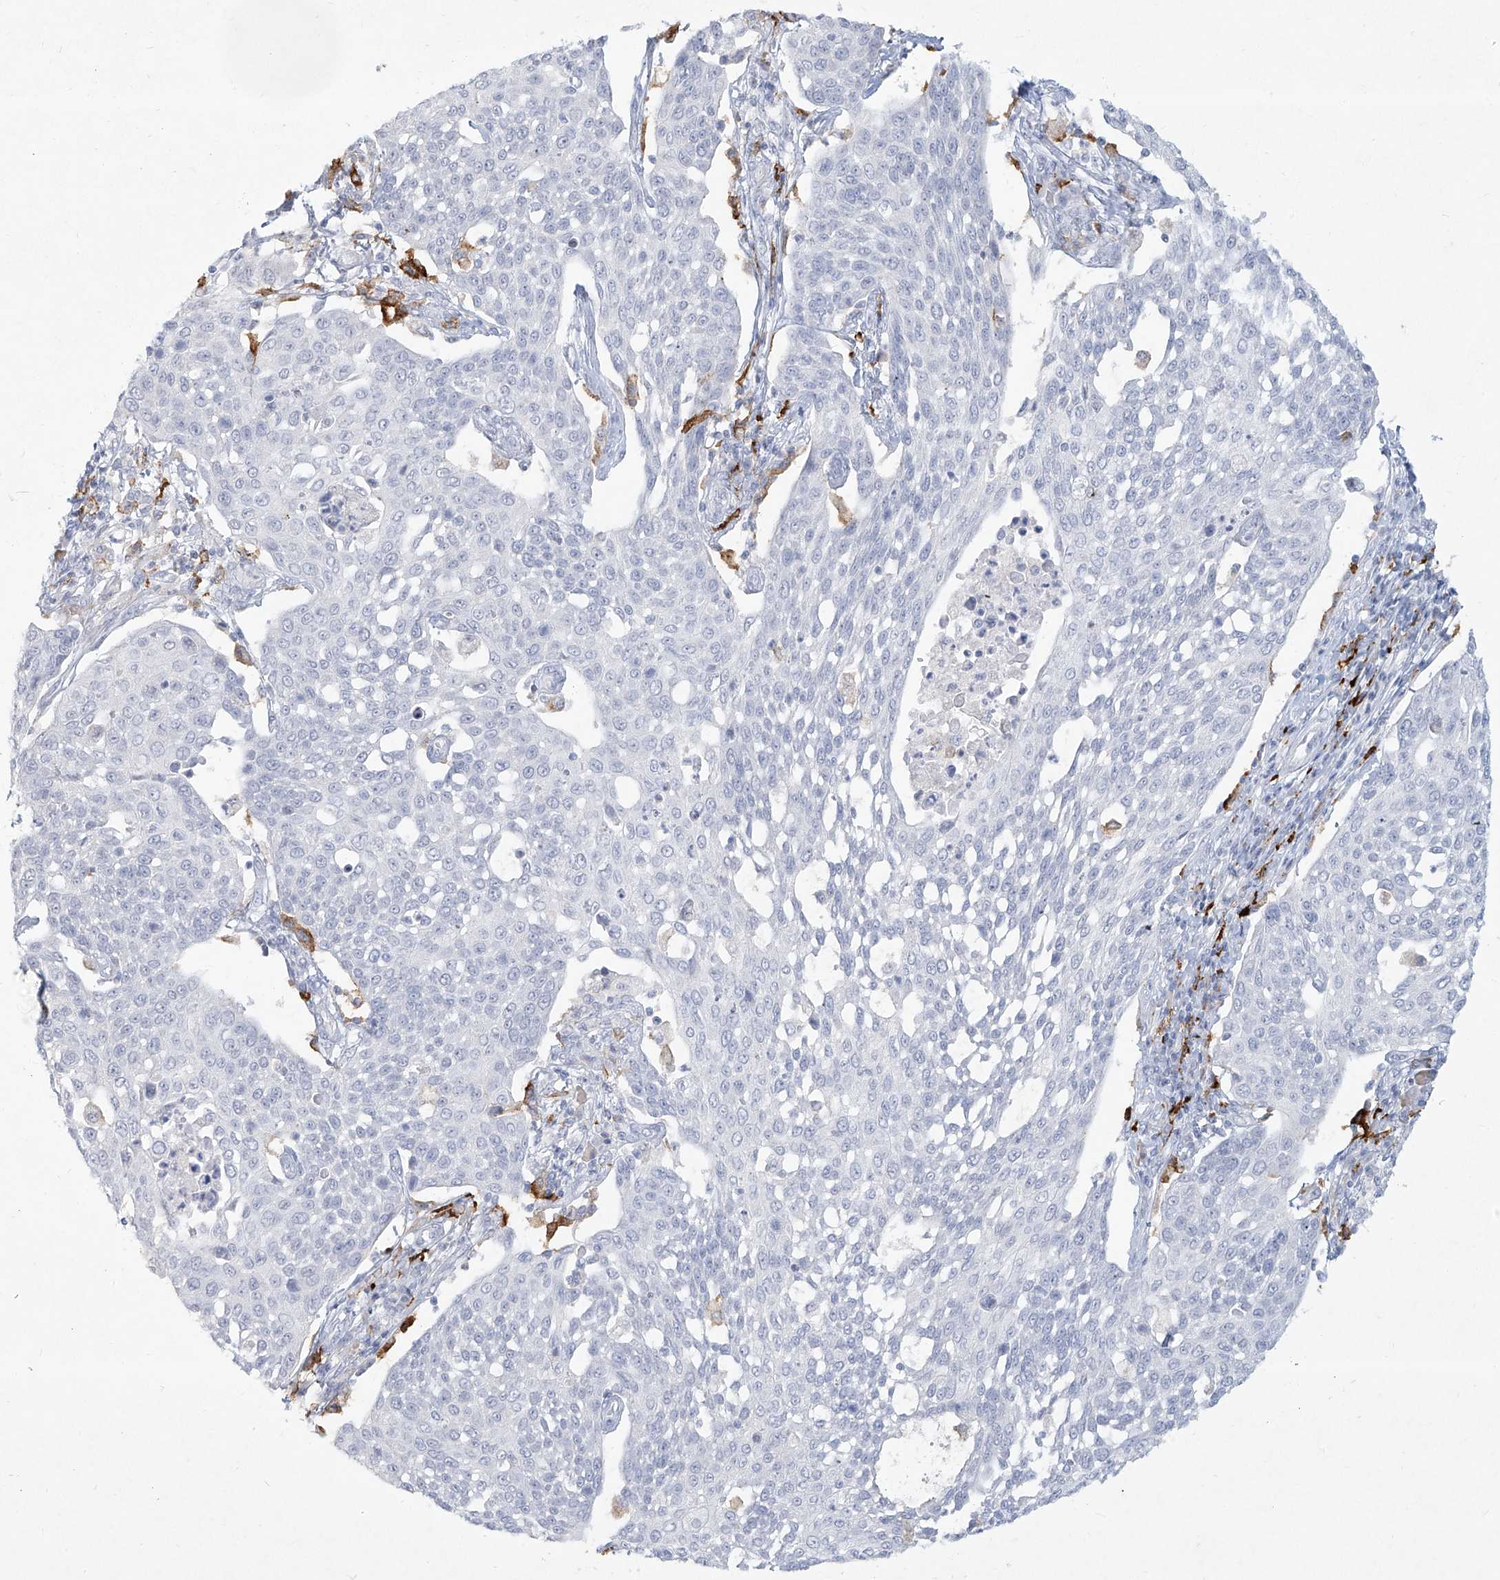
{"staining": {"intensity": "negative", "quantity": "none", "location": "none"}, "tissue": "cervical cancer", "cell_type": "Tumor cells", "image_type": "cancer", "snomed": [{"axis": "morphology", "description": "Squamous cell carcinoma, NOS"}, {"axis": "topography", "description": "Cervix"}], "caption": "High power microscopy histopathology image of an immunohistochemistry image of cervical cancer (squamous cell carcinoma), revealing no significant expression in tumor cells.", "gene": "CD209", "patient": {"sex": "female", "age": 34}}